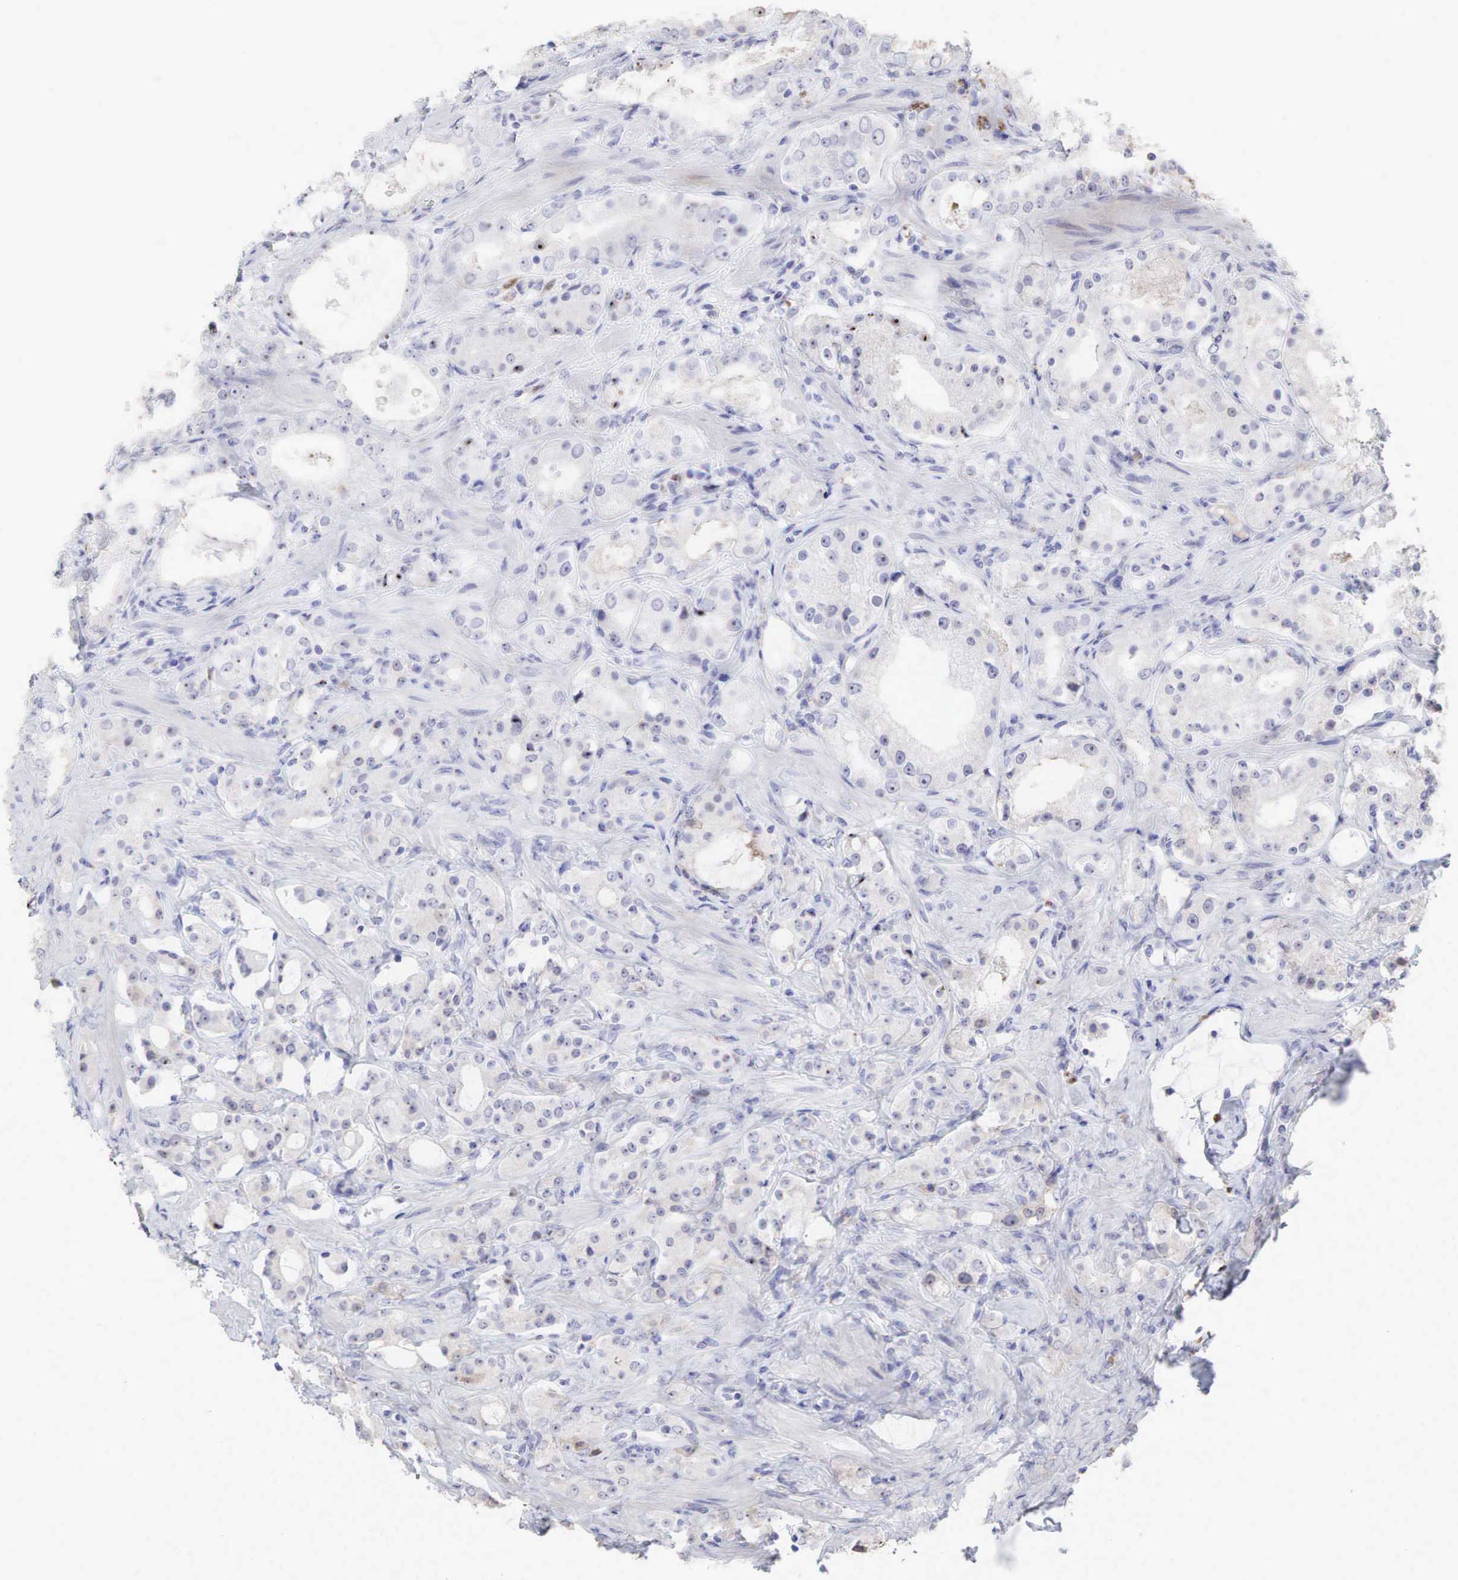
{"staining": {"intensity": "strong", "quantity": "<25%", "location": "nuclear"}, "tissue": "prostate cancer", "cell_type": "Tumor cells", "image_type": "cancer", "snomed": [{"axis": "morphology", "description": "Adenocarcinoma, Medium grade"}, {"axis": "topography", "description": "Prostate"}], "caption": "Protein staining displays strong nuclear positivity in approximately <25% of tumor cells in adenocarcinoma (medium-grade) (prostate).", "gene": "DKC1", "patient": {"sex": "male", "age": 73}}